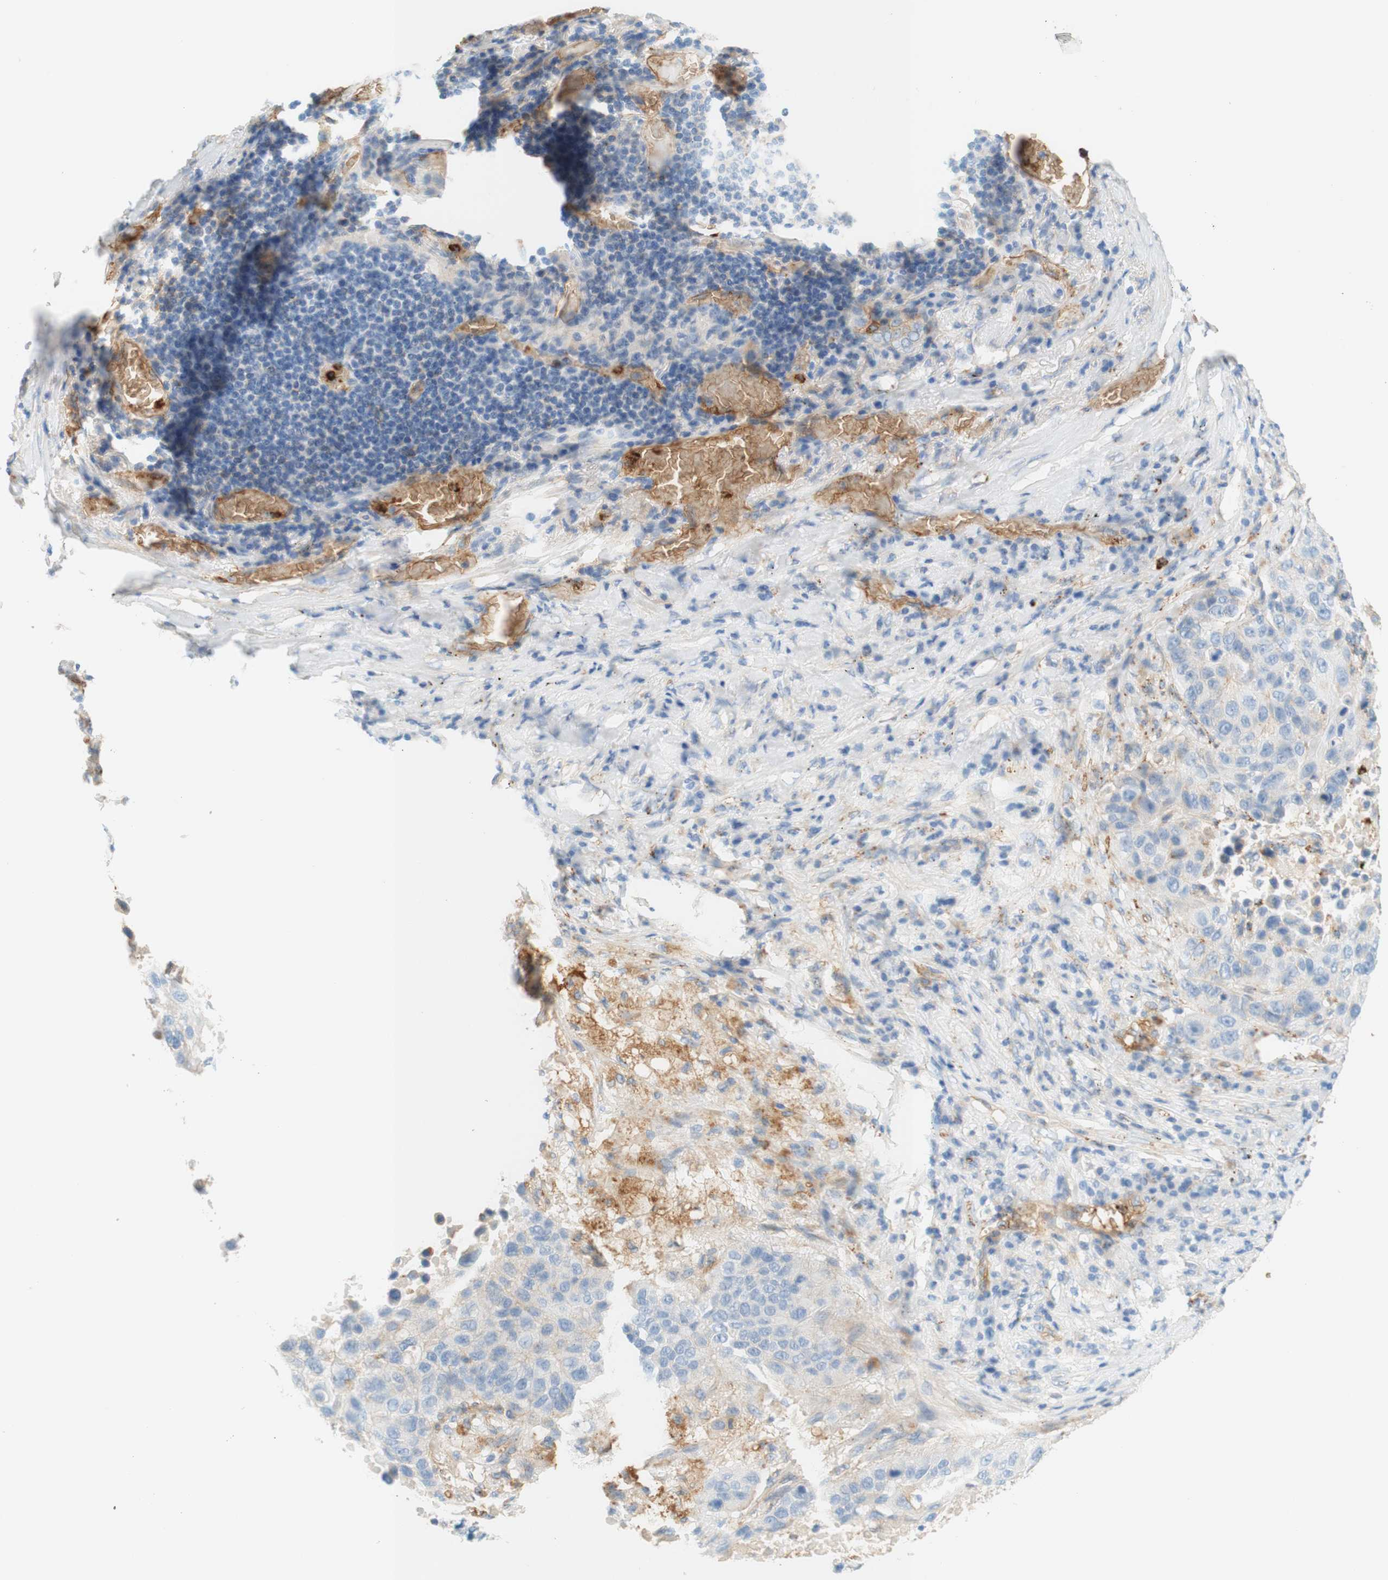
{"staining": {"intensity": "negative", "quantity": "none", "location": "none"}, "tissue": "lung cancer", "cell_type": "Tumor cells", "image_type": "cancer", "snomed": [{"axis": "morphology", "description": "Squamous cell carcinoma, NOS"}, {"axis": "topography", "description": "Lung"}], "caption": "DAB immunohistochemical staining of lung cancer exhibits no significant staining in tumor cells.", "gene": "STOM", "patient": {"sex": "male", "age": 57}}